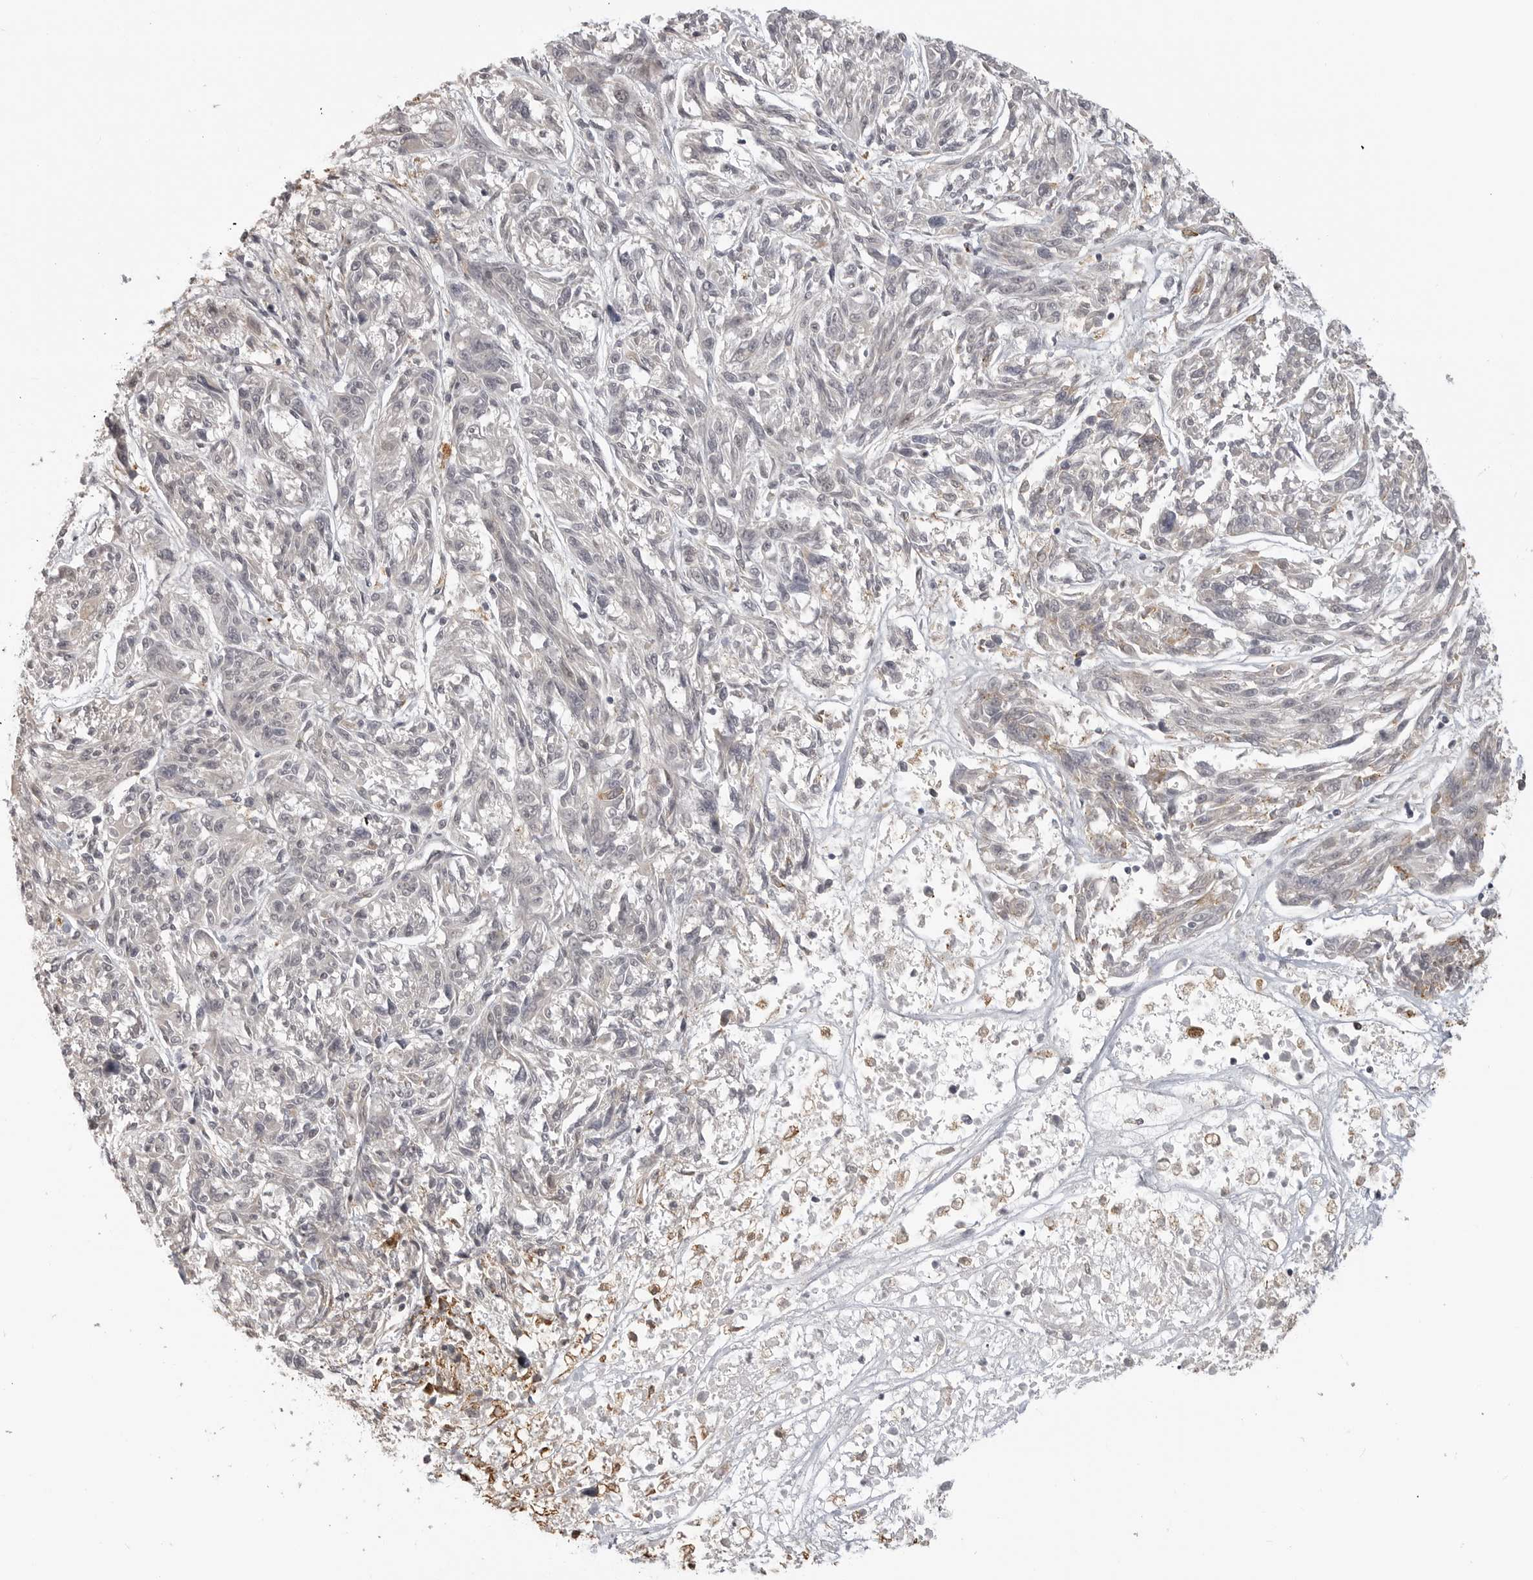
{"staining": {"intensity": "negative", "quantity": "none", "location": "none"}, "tissue": "melanoma", "cell_type": "Tumor cells", "image_type": "cancer", "snomed": [{"axis": "morphology", "description": "Malignant melanoma, NOS"}, {"axis": "topography", "description": "Skin"}], "caption": "There is no significant expression in tumor cells of malignant melanoma.", "gene": "IDO1", "patient": {"sex": "male", "age": 53}}